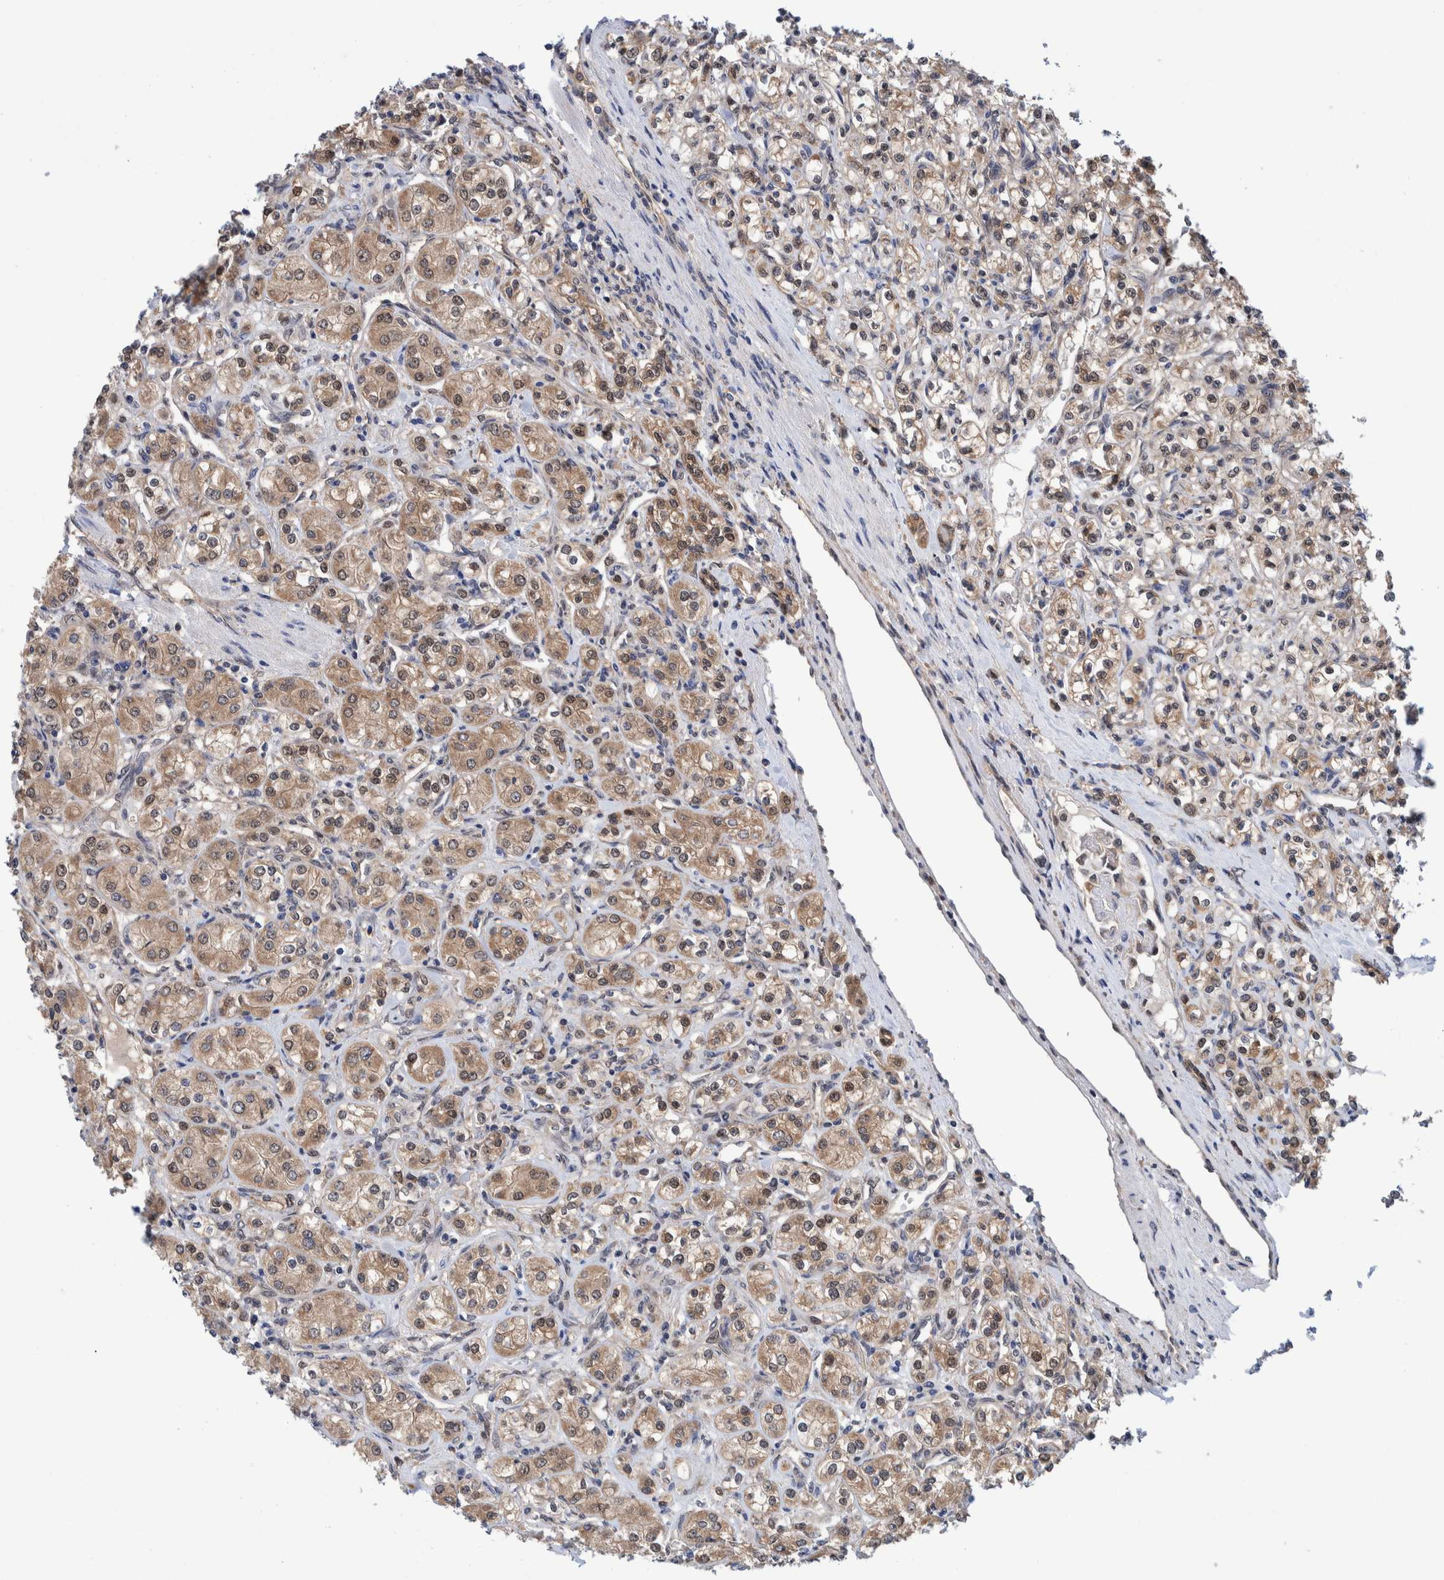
{"staining": {"intensity": "weak", "quantity": "25%-75%", "location": "cytoplasmic/membranous"}, "tissue": "renal cancer", "cell_type": "Tumor cells", "image_type": "cancer", "snomed": [{"axis": "morphology", "description": "Adenocarcinoma, NOS"}, {"axis": "topography", "description": "Kidney"}], "caption": "A brown stain highlights weak cytoplasmic/membranous positivity of a protein in human renal cancer tumor cells.", "gene": "PFAS", "patient": {"sex": "male", "age": 77}}